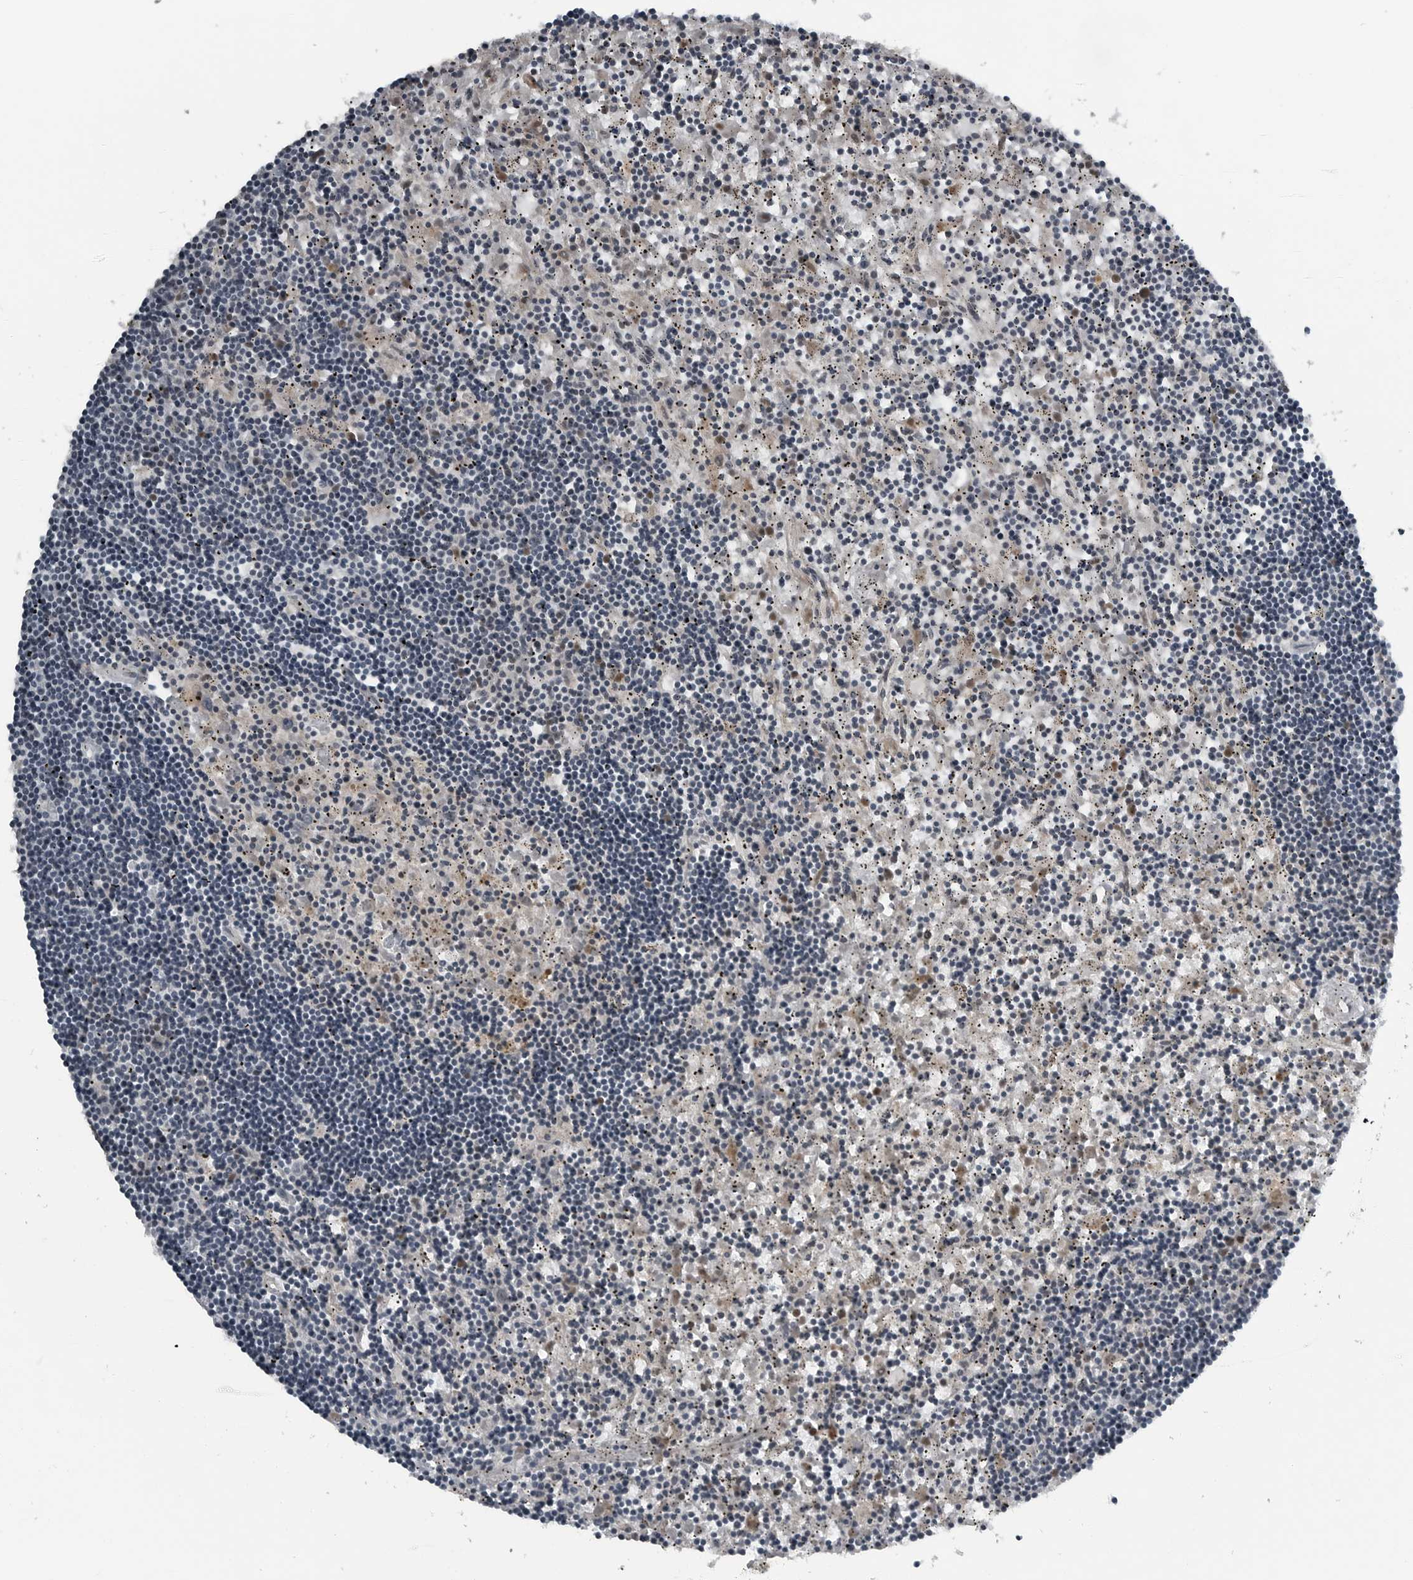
{"staining": {"intensity": "negative", "quantity": "none", "location": "none"}, "tissue": "lymphoma", "cell_type": "Tumor cells", "image_type": "cancer", "snomed": [{"axis": "morphology", "description": "Malignant lymphoma, non-Hodgkin's type, Low grade"}, {"axis": "topography", "description": "Spleen"}], "caption": "This micrograph is of malignant lymphoma, non-Hodgkin's type (low-grade) stained with IHC to label a protein in brown with the nuclei are counter-stained blue. There is no staining in tumor cells.", "gene": "GAK", "patient": {"sex": "male", "age": 76}}